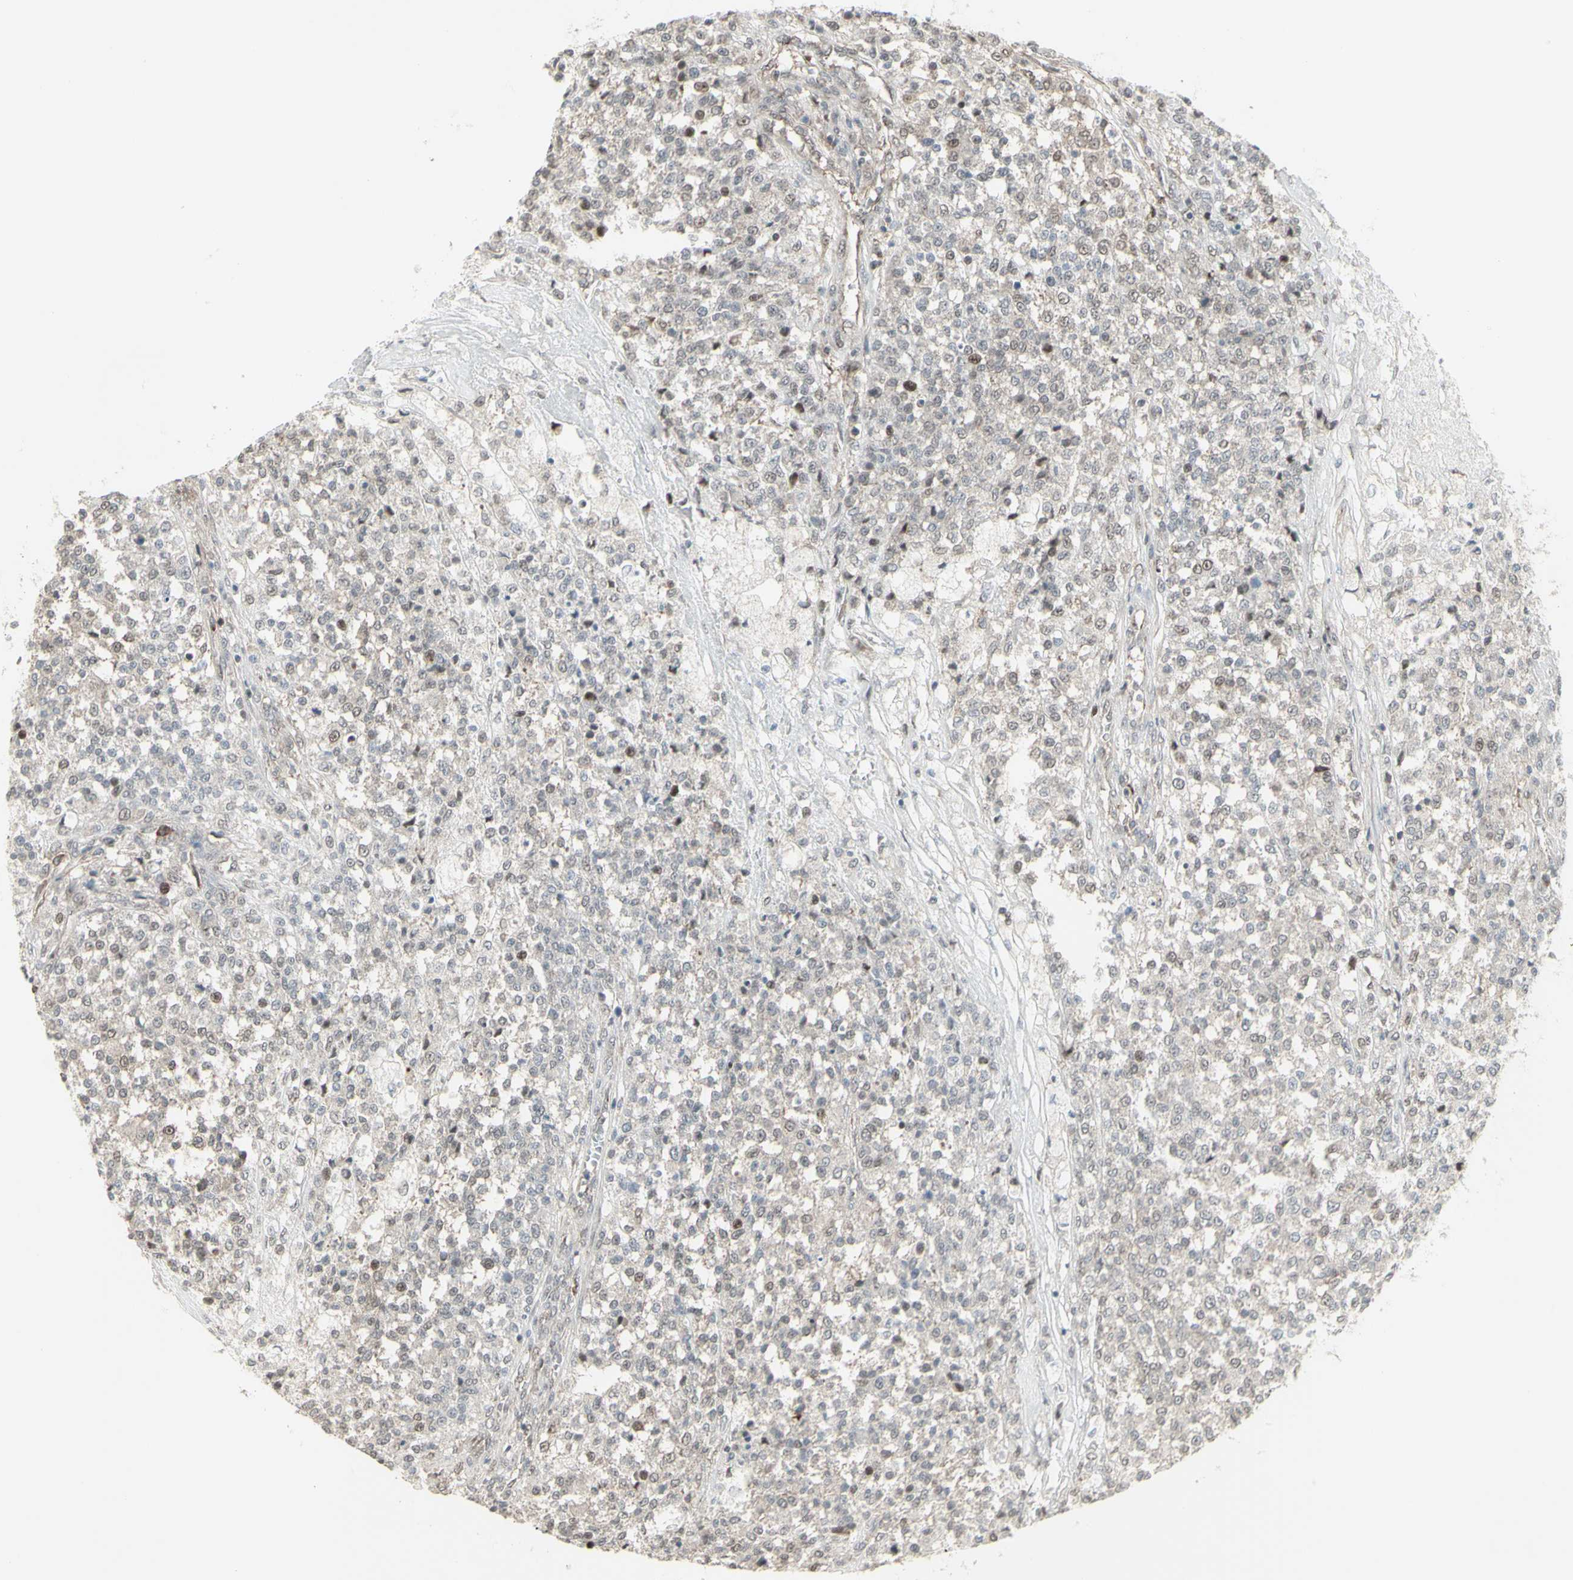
{"staining": {"intensity": "weak", "quantity": "<25%", "location": "nuclear"}, "tissue": "testis cancer", "cell_type": "Tumor cells", "image_type": "cancer", "snomed": [{"axis": "morphology", "description": "Seminoma, NOS"}, {"axis": "topography", "description": "Testis"}], "caption": "An immunohistochemistry (IHC) micrograph of seminoma (testis) is shown. There is no staining in tumor cells of seminoma (testis). Brightfield microscopy of IHC stained with DAB (3,3'-diaminobenzidine) (brown) and hematoxylin (blue), captured at high magnification.", "gene": "CD33", "patient": {"sex": "male", "age": 59}}